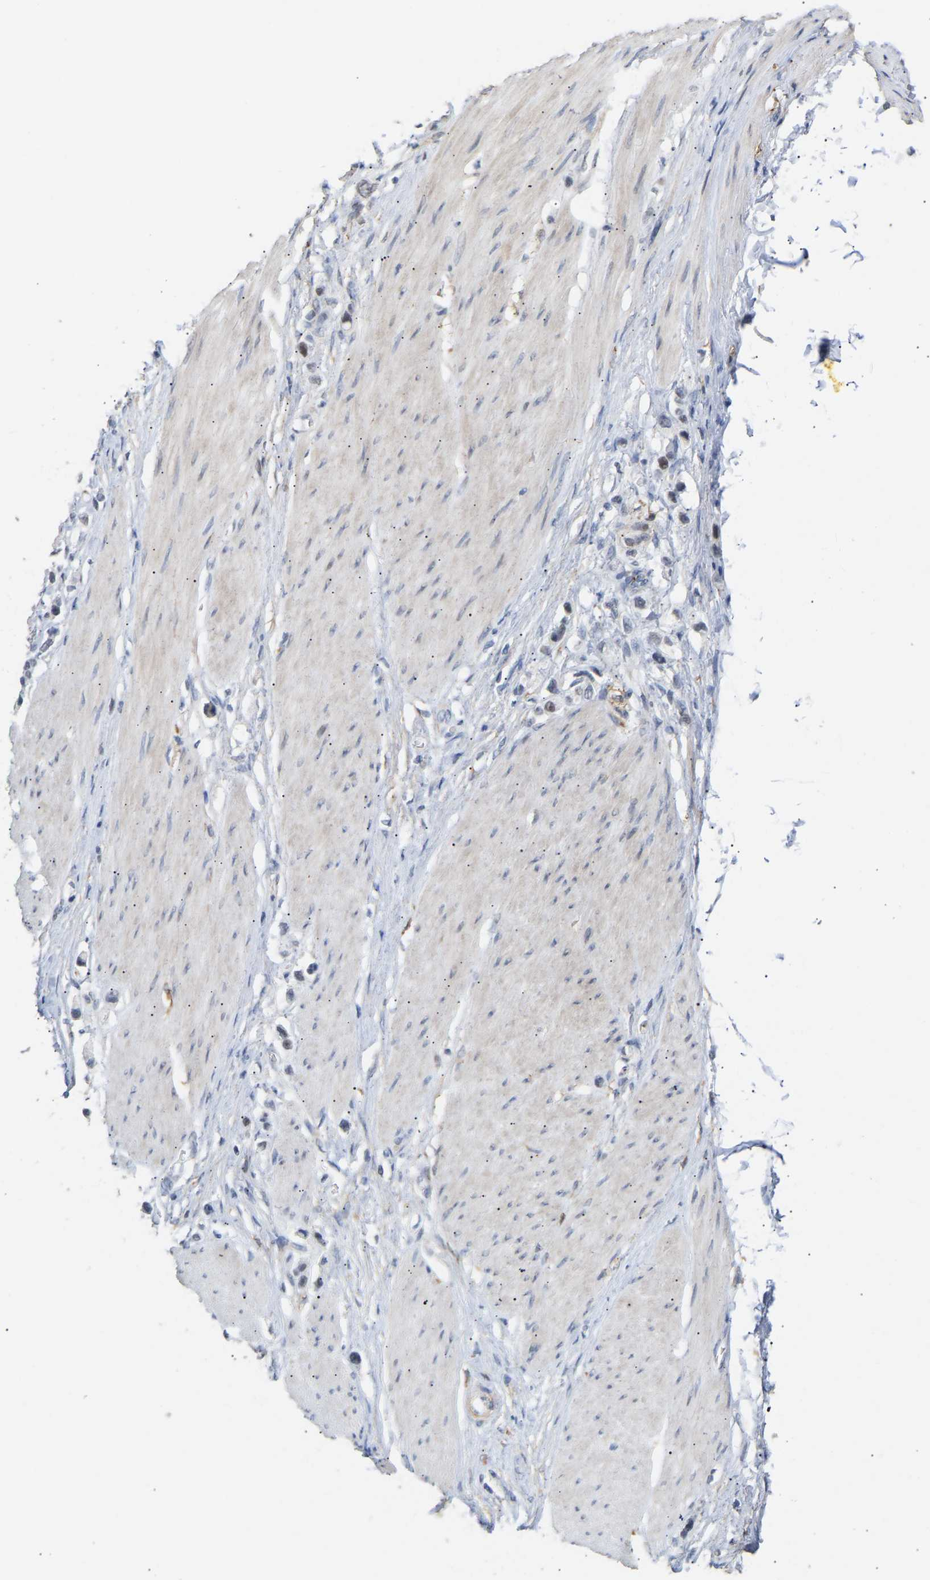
{"staining": {"intensity": "weak", "quantity": "<25%", "location": "nuclear"}, "tissue": "stomach cancer", "cell_type": "Tumor cells", "image_type": "cancer", "snomed": [{"axis": "morphology", "description": "Adenocarcinoma, NOS"}, {"axis": "topography", "description": "Stomach"}], "caption": "Immunohistochemical staining of stomach adenocarcinoma demonstrates no significant positivity in tumor cells.", "gene": "AMPH", "patient": {"sex": "female", "age": 65}}